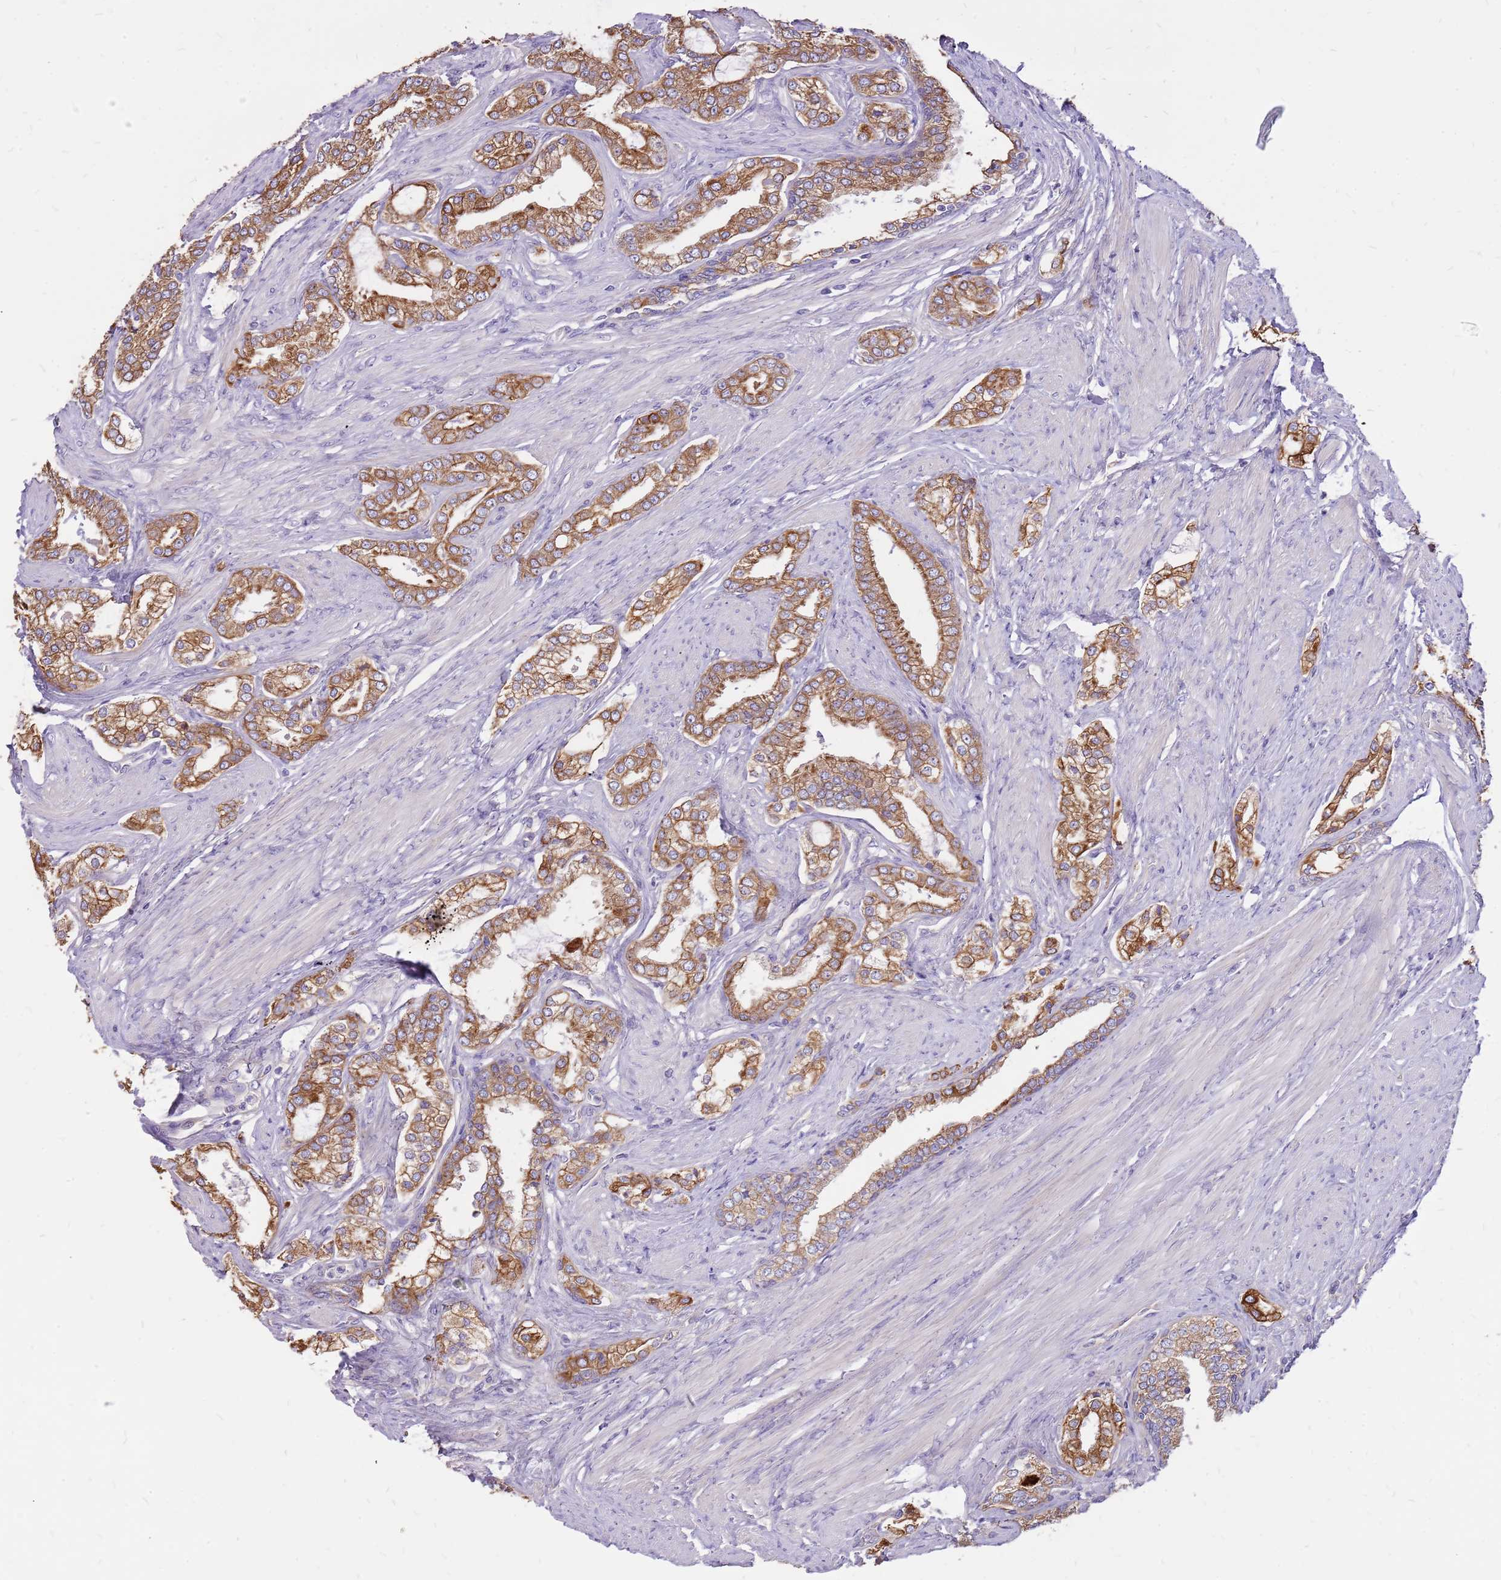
{"staining": {"intensity": "strong", "quantity": ">75%", "location": "cytoplasmic/membranous"}, "tissue": "prostate cancer", "cell_type": "Tumor cells", "image_type": "cancer", "snomed": [{"axis": "morphology", "description": "Adenocarcinoma, High grade"}, {"axis": "topography", "description": "Prostate"}], "caption": "Prostate cancer (high-grade adenocarcinoma) was stained to show a protein in brown. There is high levels of strong cytoplasmic/membranous expression in approximately >75% of tumor cells.", "gene": "WASHC4", "patient": {"sex": "male", "age": 71}}